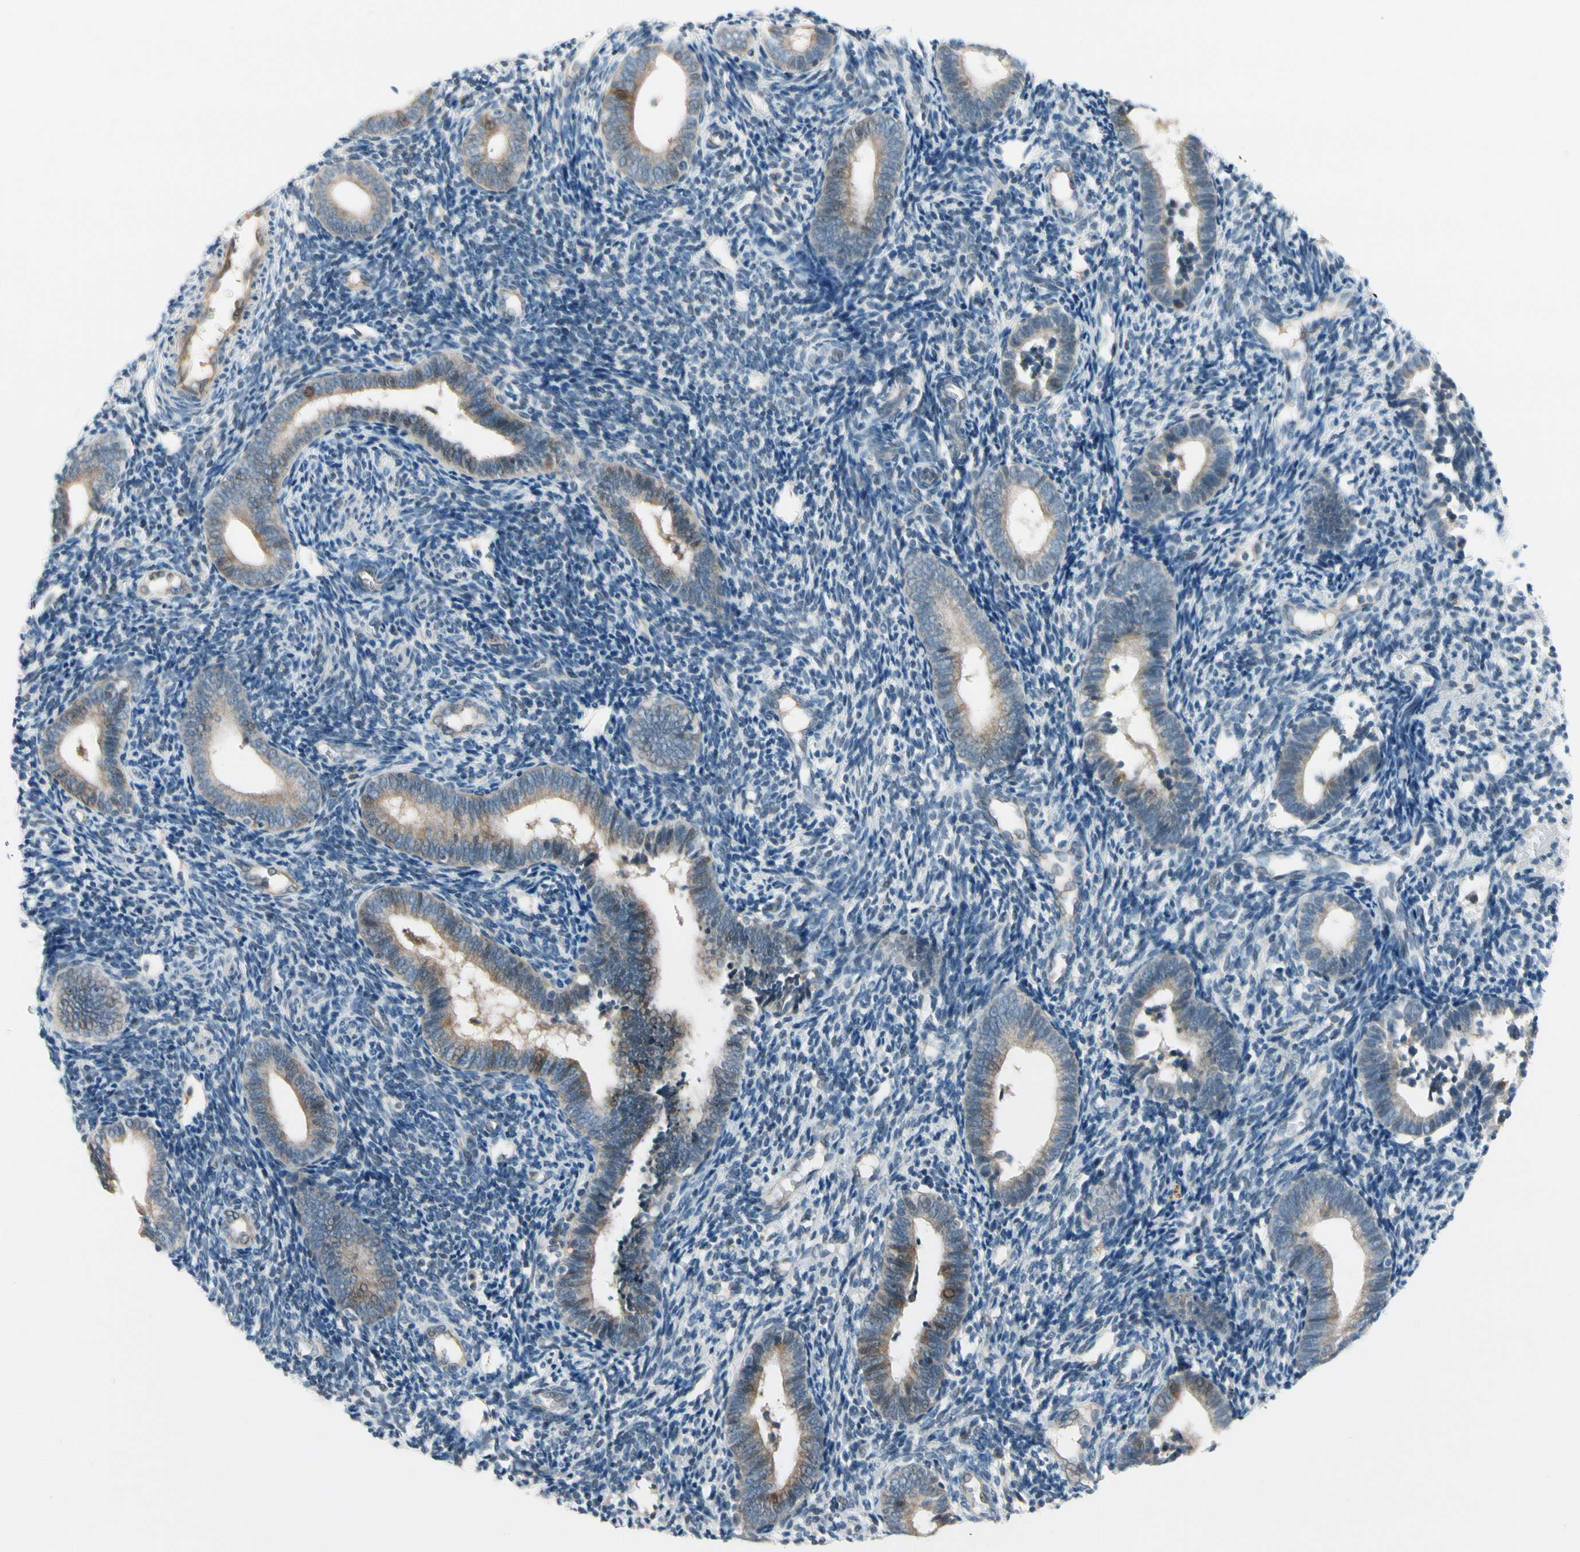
{"staining": {"intensity": "negative", "quantity": "none", "location": "none"}, "tissue": "endometrium", "cell_type": "Cells in endometrial stroma", "image_type": "normal", "snomed": [{"axis": "morphology", "description": "Normal tissue, NOS"}, {"axis": "topography", "description": "Uterus"}, {"axis": "topography", "description": "Endometrium"}], "caption": "An IHC image of unremarkable endometrium is shown. There is no staining in cells in endometrial stroma of endometrium.", "gene": "CFAP36", "patient": {"sex": "female", "age": 33}}